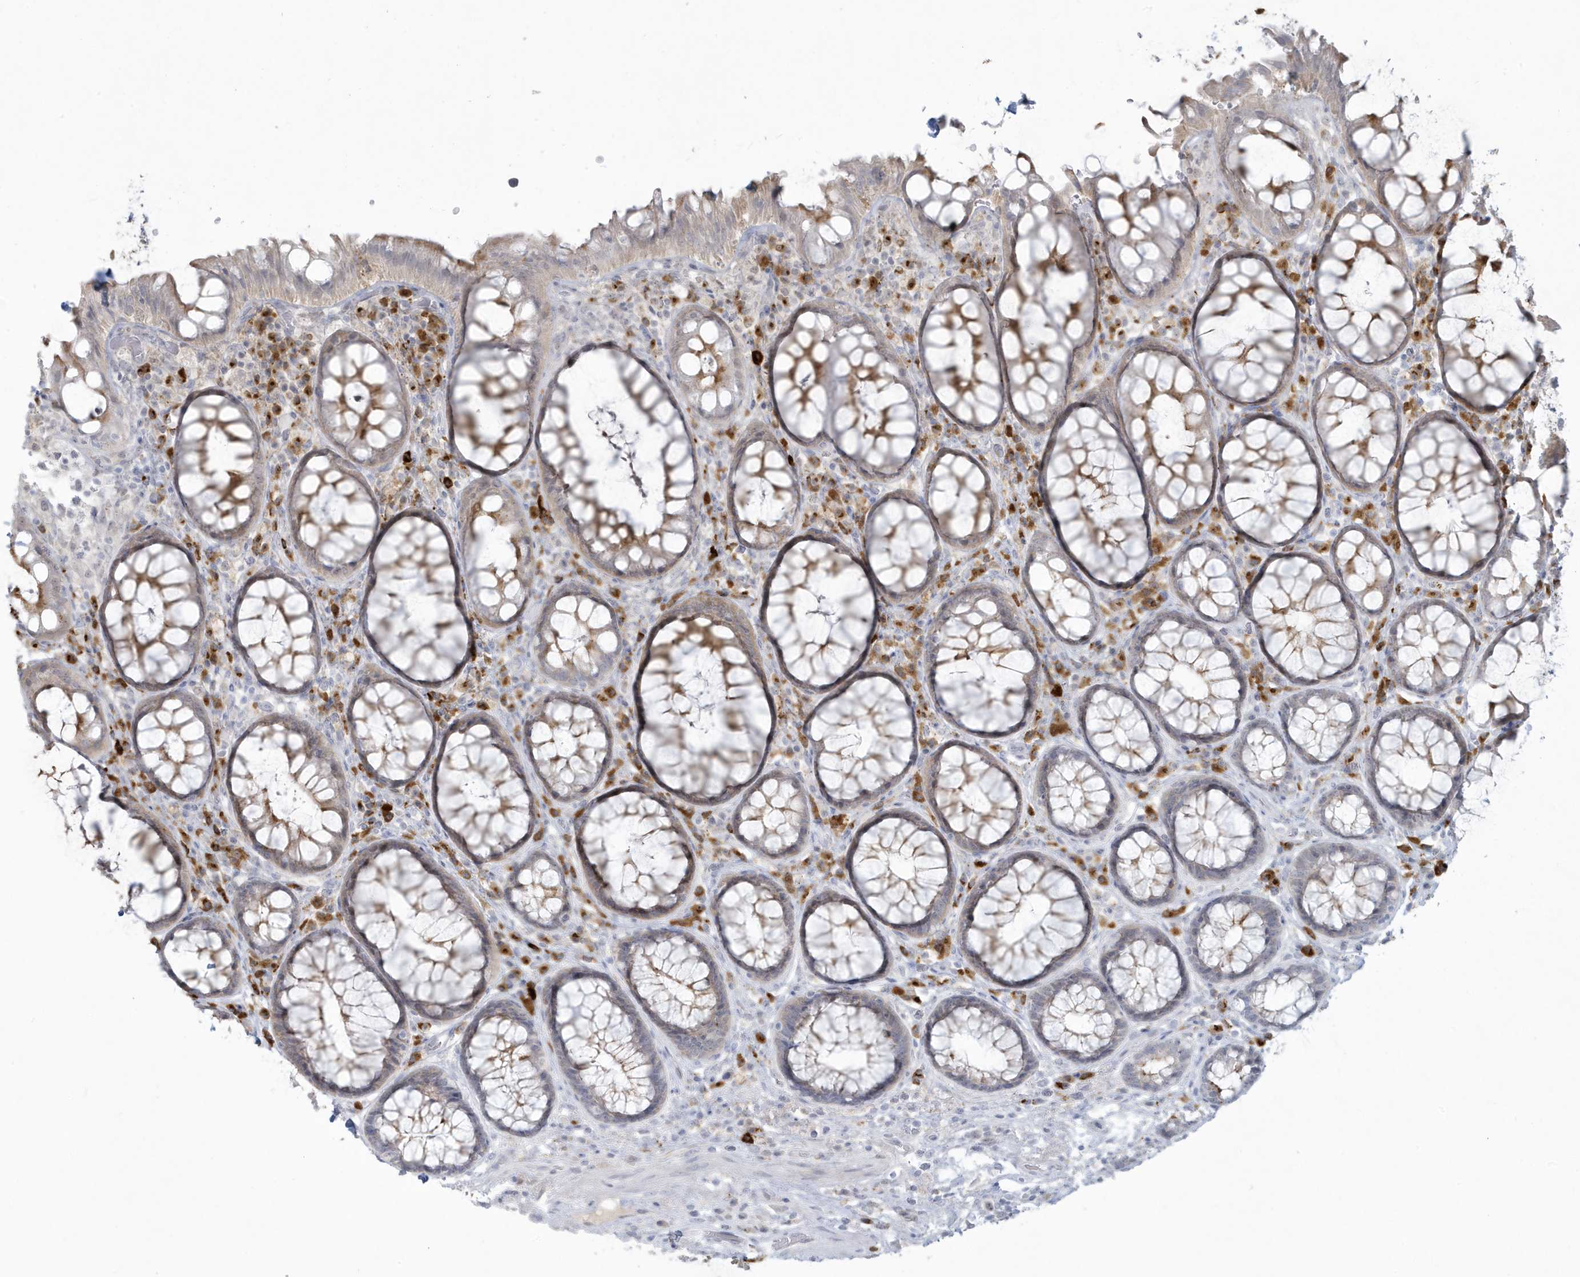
{"staining": {"intensity": "moderate", "quantity": "<25%", "location": "cytoplasmic/membranous"}, "tissue": "rectum", "cell_type": "Glandular cells", "image_type": "normal", "snomed": [{"axis": "morphology", "description": "Normal tissue, NOS"}, {"axis": "topography", "description": "Rectum"}], "caption": "IHC micrograph of unremarkable rectum stained for a protein (brown), which demonstrates low levels of moderate cytoplasmic/membranous staining in about <25% of glandular cells.", "gene": "HERC6", "patient": {"sex": "male", "age": 64}}